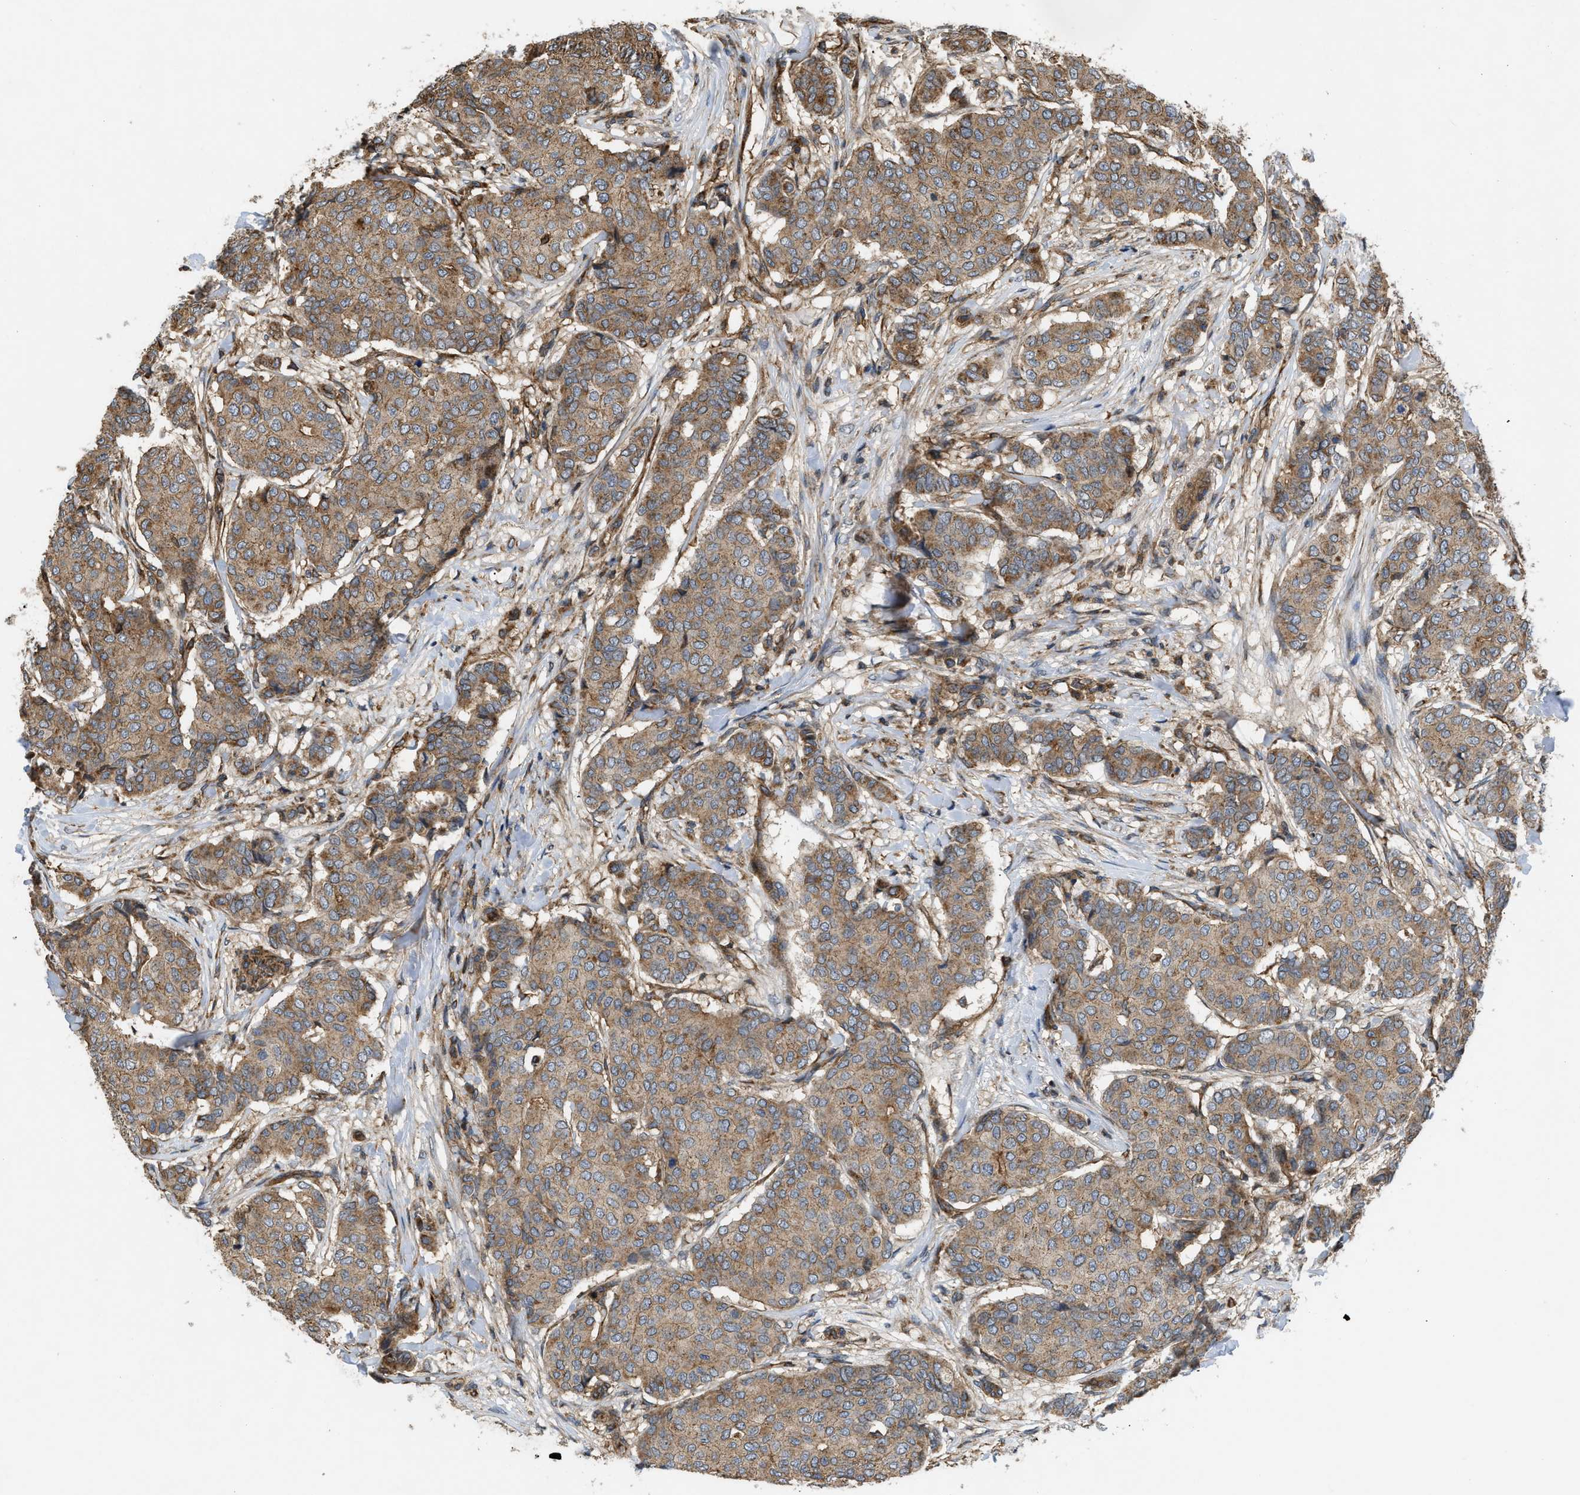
{"staining": {"intensity": "moderate", "quantity": ">75%", "location": "cytoplasmic/membranous"}, "tissue": "breast cancer", "cell_type": "Tumor cells", "image_type": "cancer", "snomed": [{"axis": "morphology", "description": "Duct carcinoma"}, {"axis": "topography", "description": "Breast"}], "caption": "Protein expression analysis of breast infiltrating ductal carcinoma demonstrates moderate cytoplasmic/membranous expression in about >75% of tumor cells. (Brightfield microscopy of DAB IHC at high magnification).", "gene": "GNB4", "patient": {"sex": "female", "age": 75}}